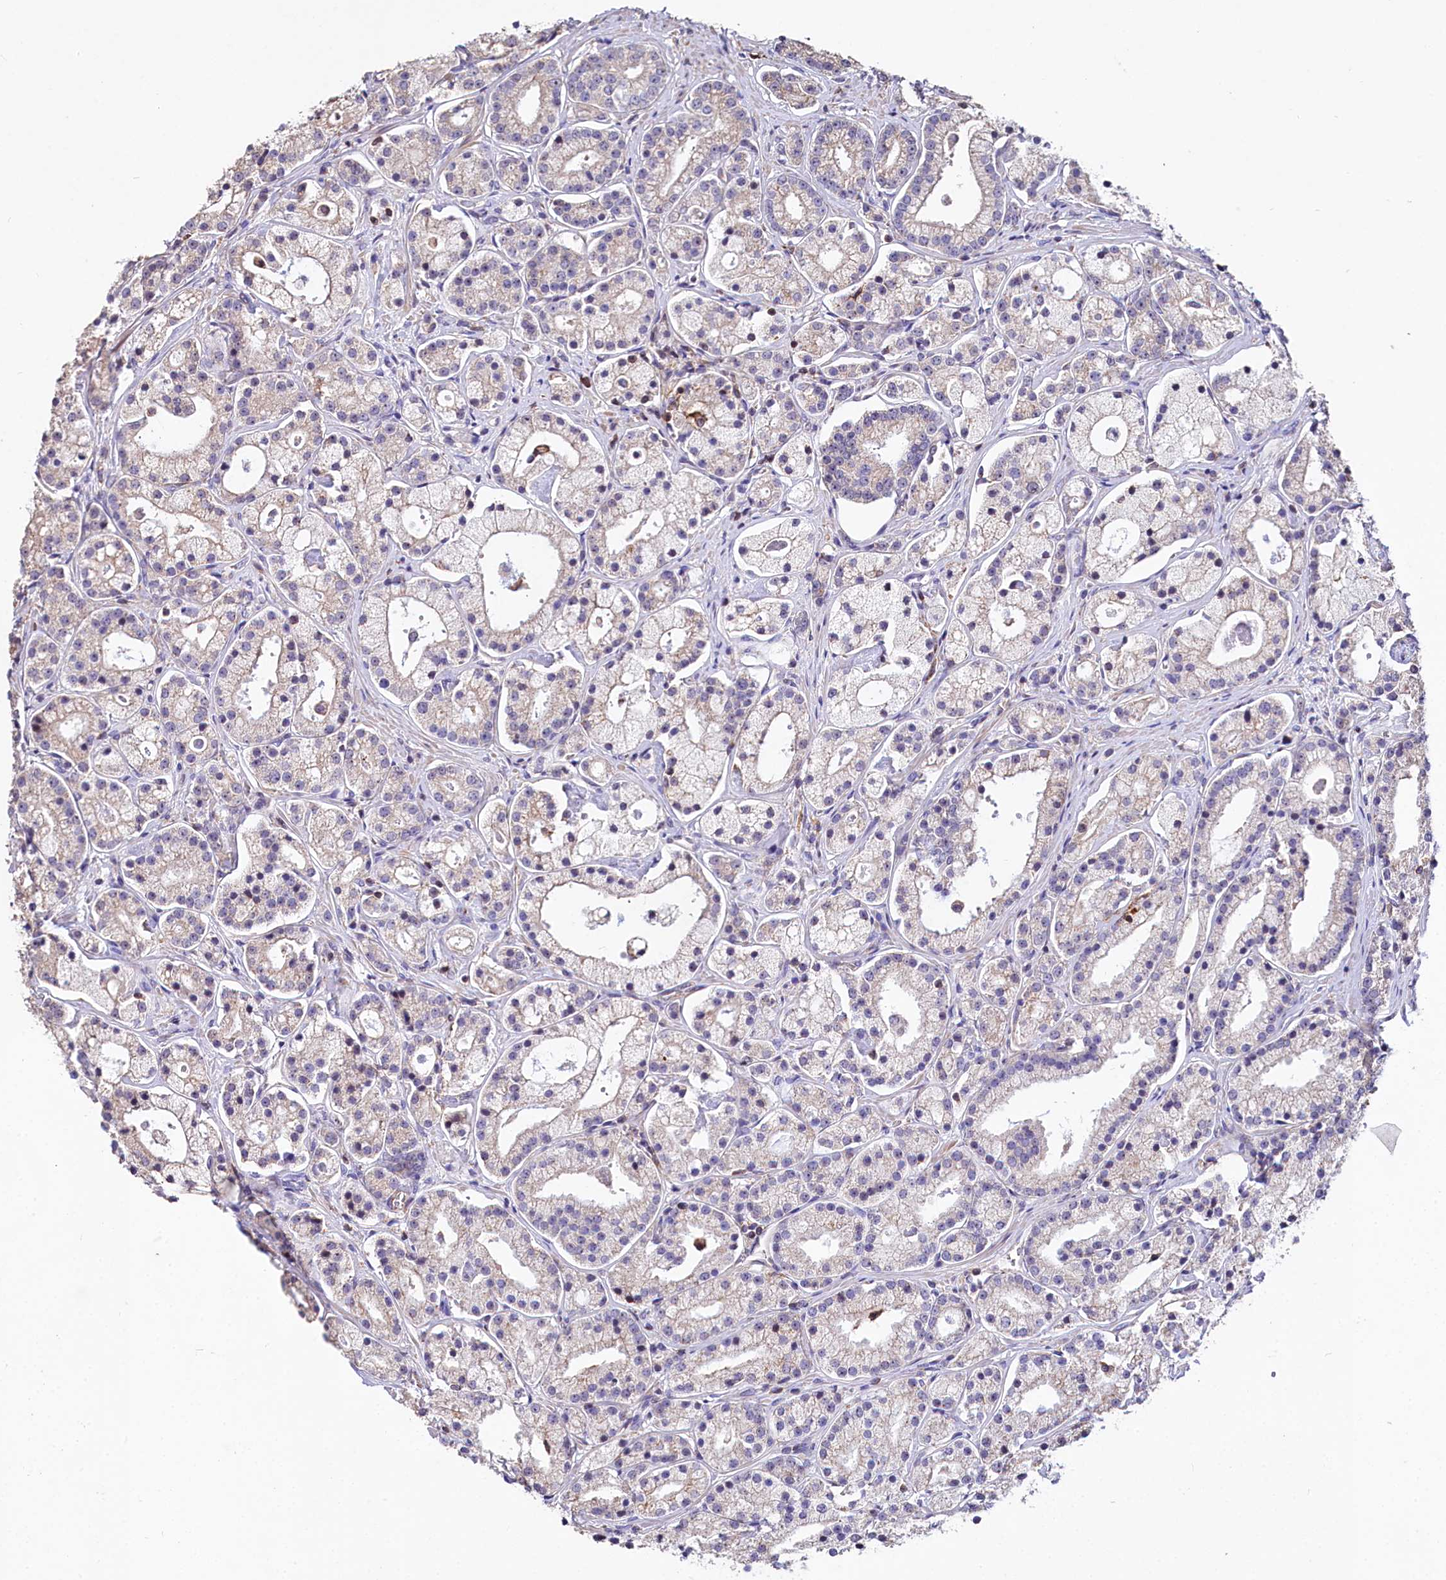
{"staining": {"intensity": "weak", "quantity": "25%-75%", "location": "cytoplasmic/membranous"}, "tissue": "prostate cancer", "cell_type": "Tumor cells", "image_type": "cancer", "snomed": [{"axis": "morphology", "description": "Adenocarcinoma, High grade"}, {"axis": "topography", "description": "Prostate"}], "caption": "IHC of prostate cancer (high-grade adenocarcinoma) shows low levels of weak cytoplasmic/membranous expression in approximately 25%-75% of tumor cells. The protein of interest is shown in brown color, while the nuclei are stained blue.", "gene": "RPUSD3", "patient": {"sex": "male", "age": 69}}